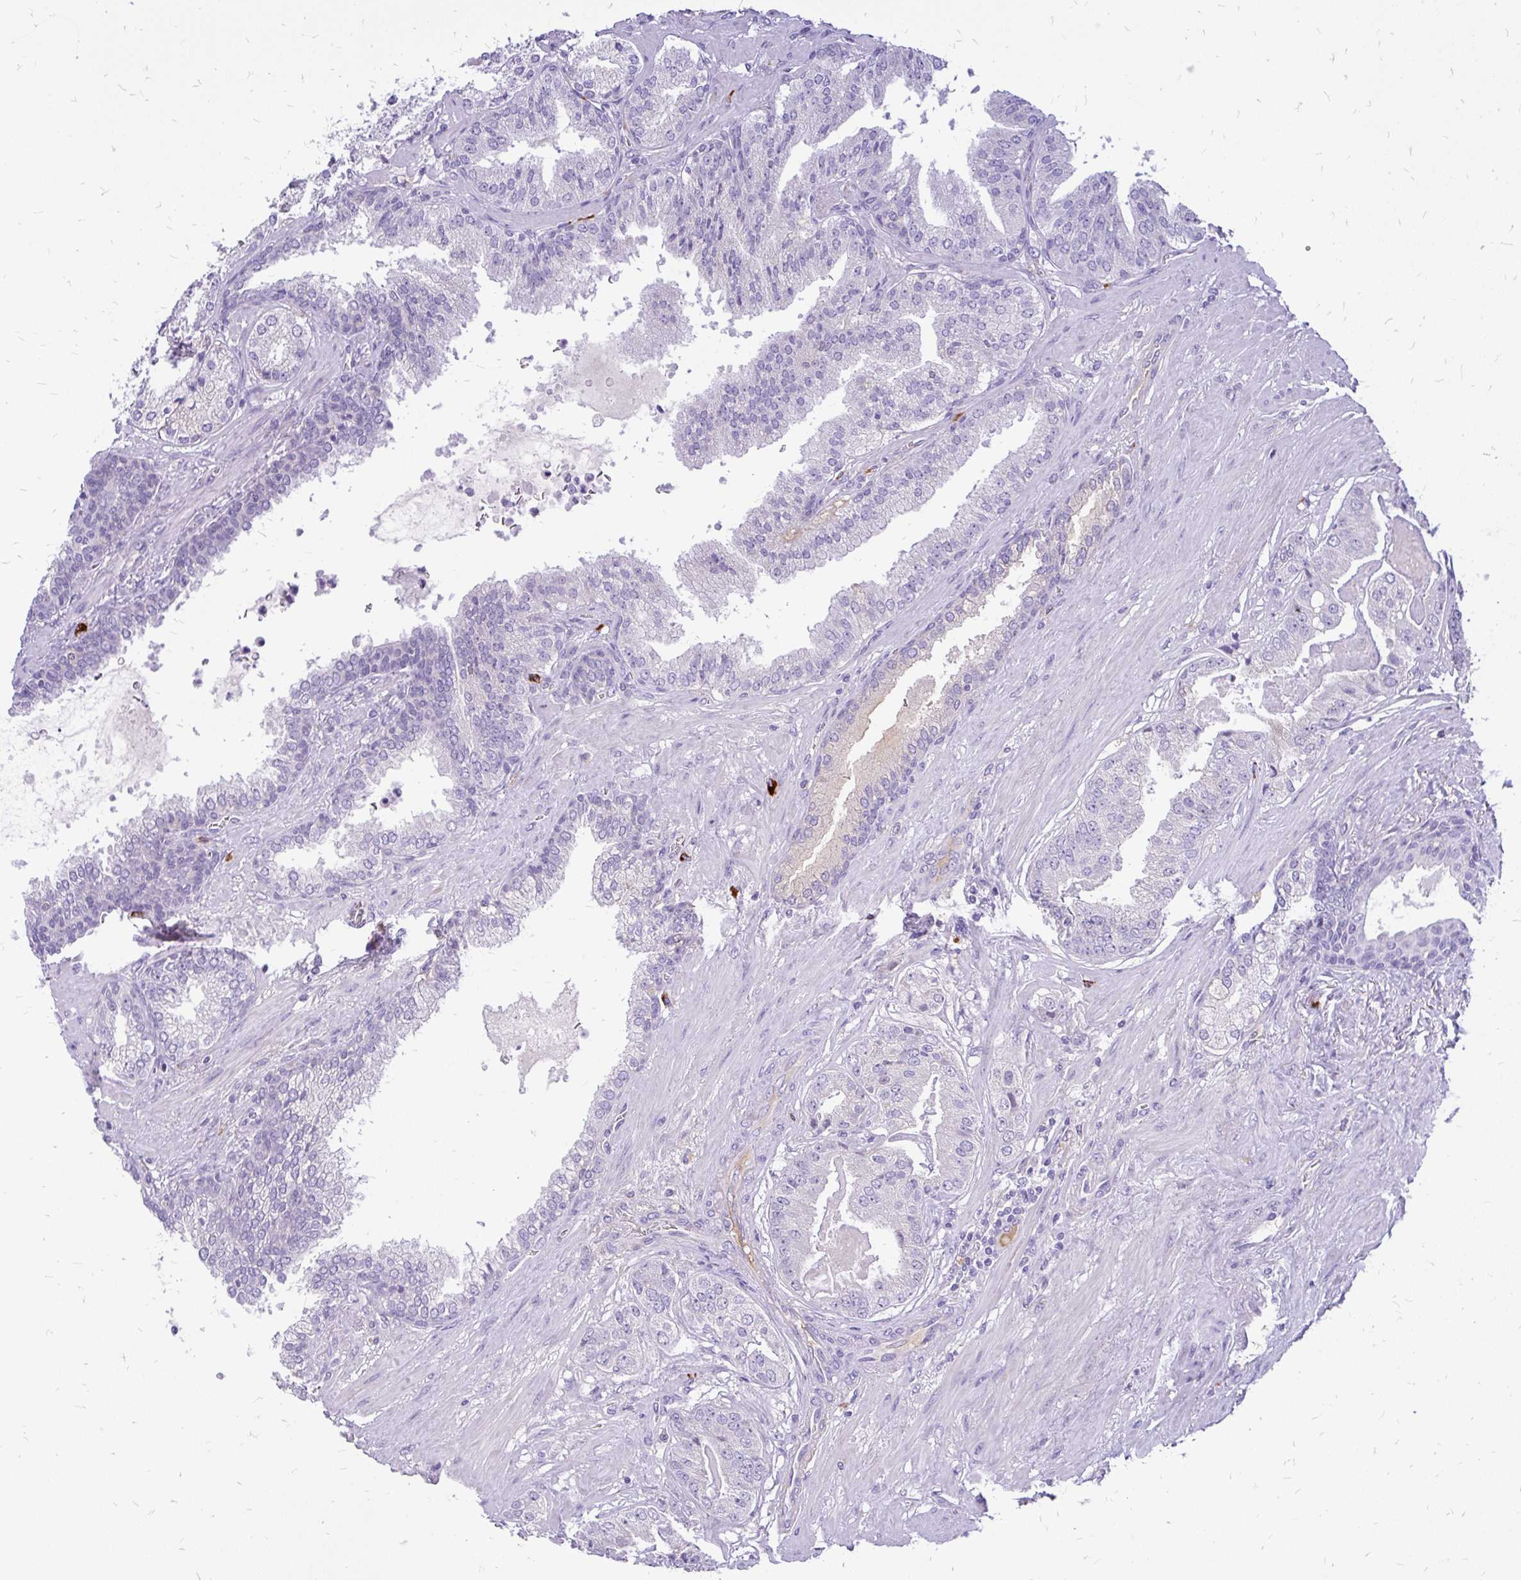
{"staining": {"intensity": "negative", "quantity": "none", "location": "none"}, "tissue": "prostate cancer", "cell_type": "Tumor cells", "image_type": "cancer", "snomed": [{"axis": "morphology", "description": "Adenocarcinoma, High grade"}, {"axis": "topography", "description": "Prostate"}], "caption": "This is an immunohistochemistry photomicrograph of prostate cancer (adenocarcinoma (high-grade)). There is no expression in tumor cells.", "gene": "MAP1LC3A", "patient": {"sex": "male", "age": 63}}